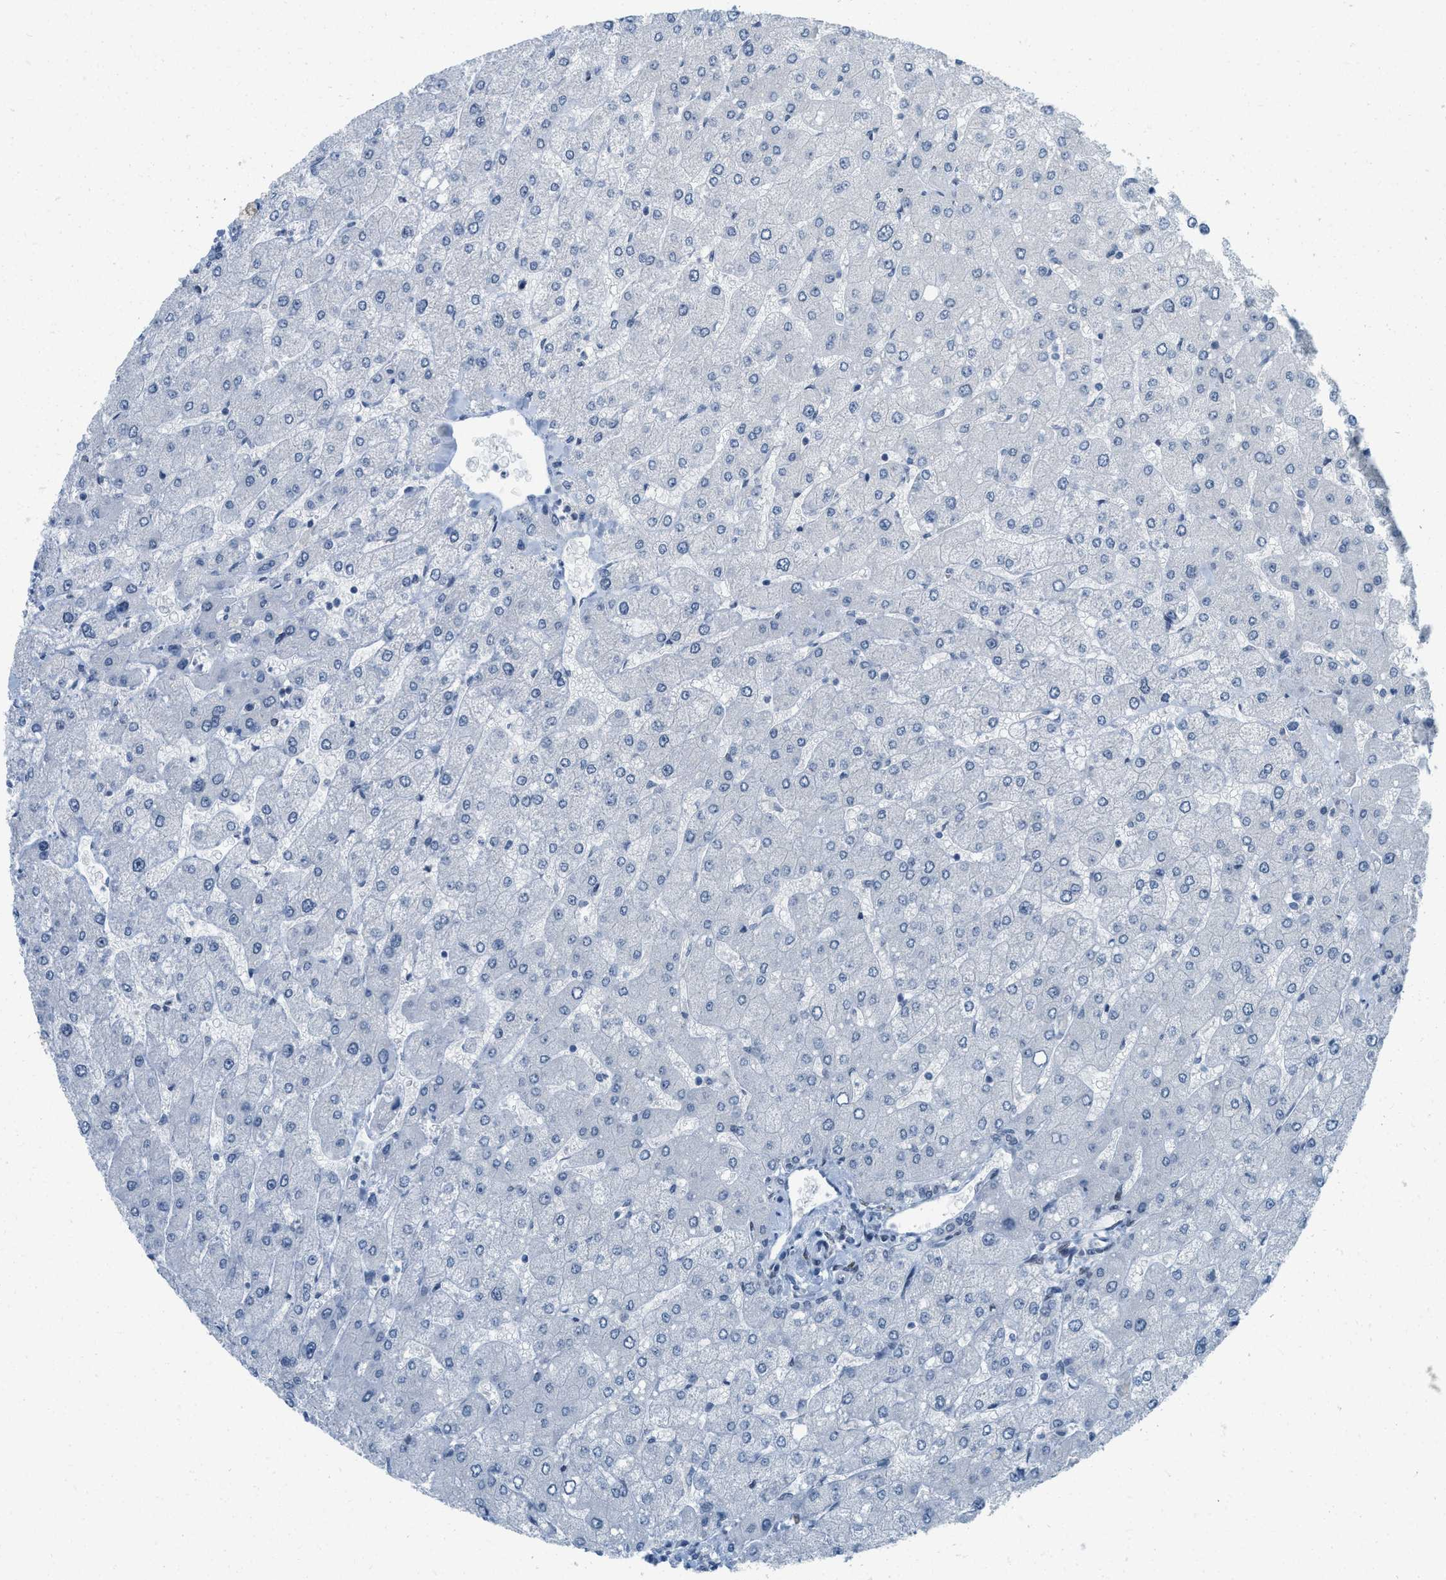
{"staining": {"intensity": "negative", "quantity": "none", "location": "none"}, "tissue": "liver", "cell_type": "Cholangiocytes", "image_type": "normal", "snomed": [{"axis": "morphology", "description": "Normal tissue, NOS"}, {"axis": "topography", "description": "Liver"}], "caption": "DAB immunohistochemical staining of benign human liver reveals no significant staining in cholangiocytes. The staining is performed using DAB brown chromogen with nuclei counter-stained in using hematoxylin.", "gene": "PBX1", "patient": {"sex": "male", "age": 55}}